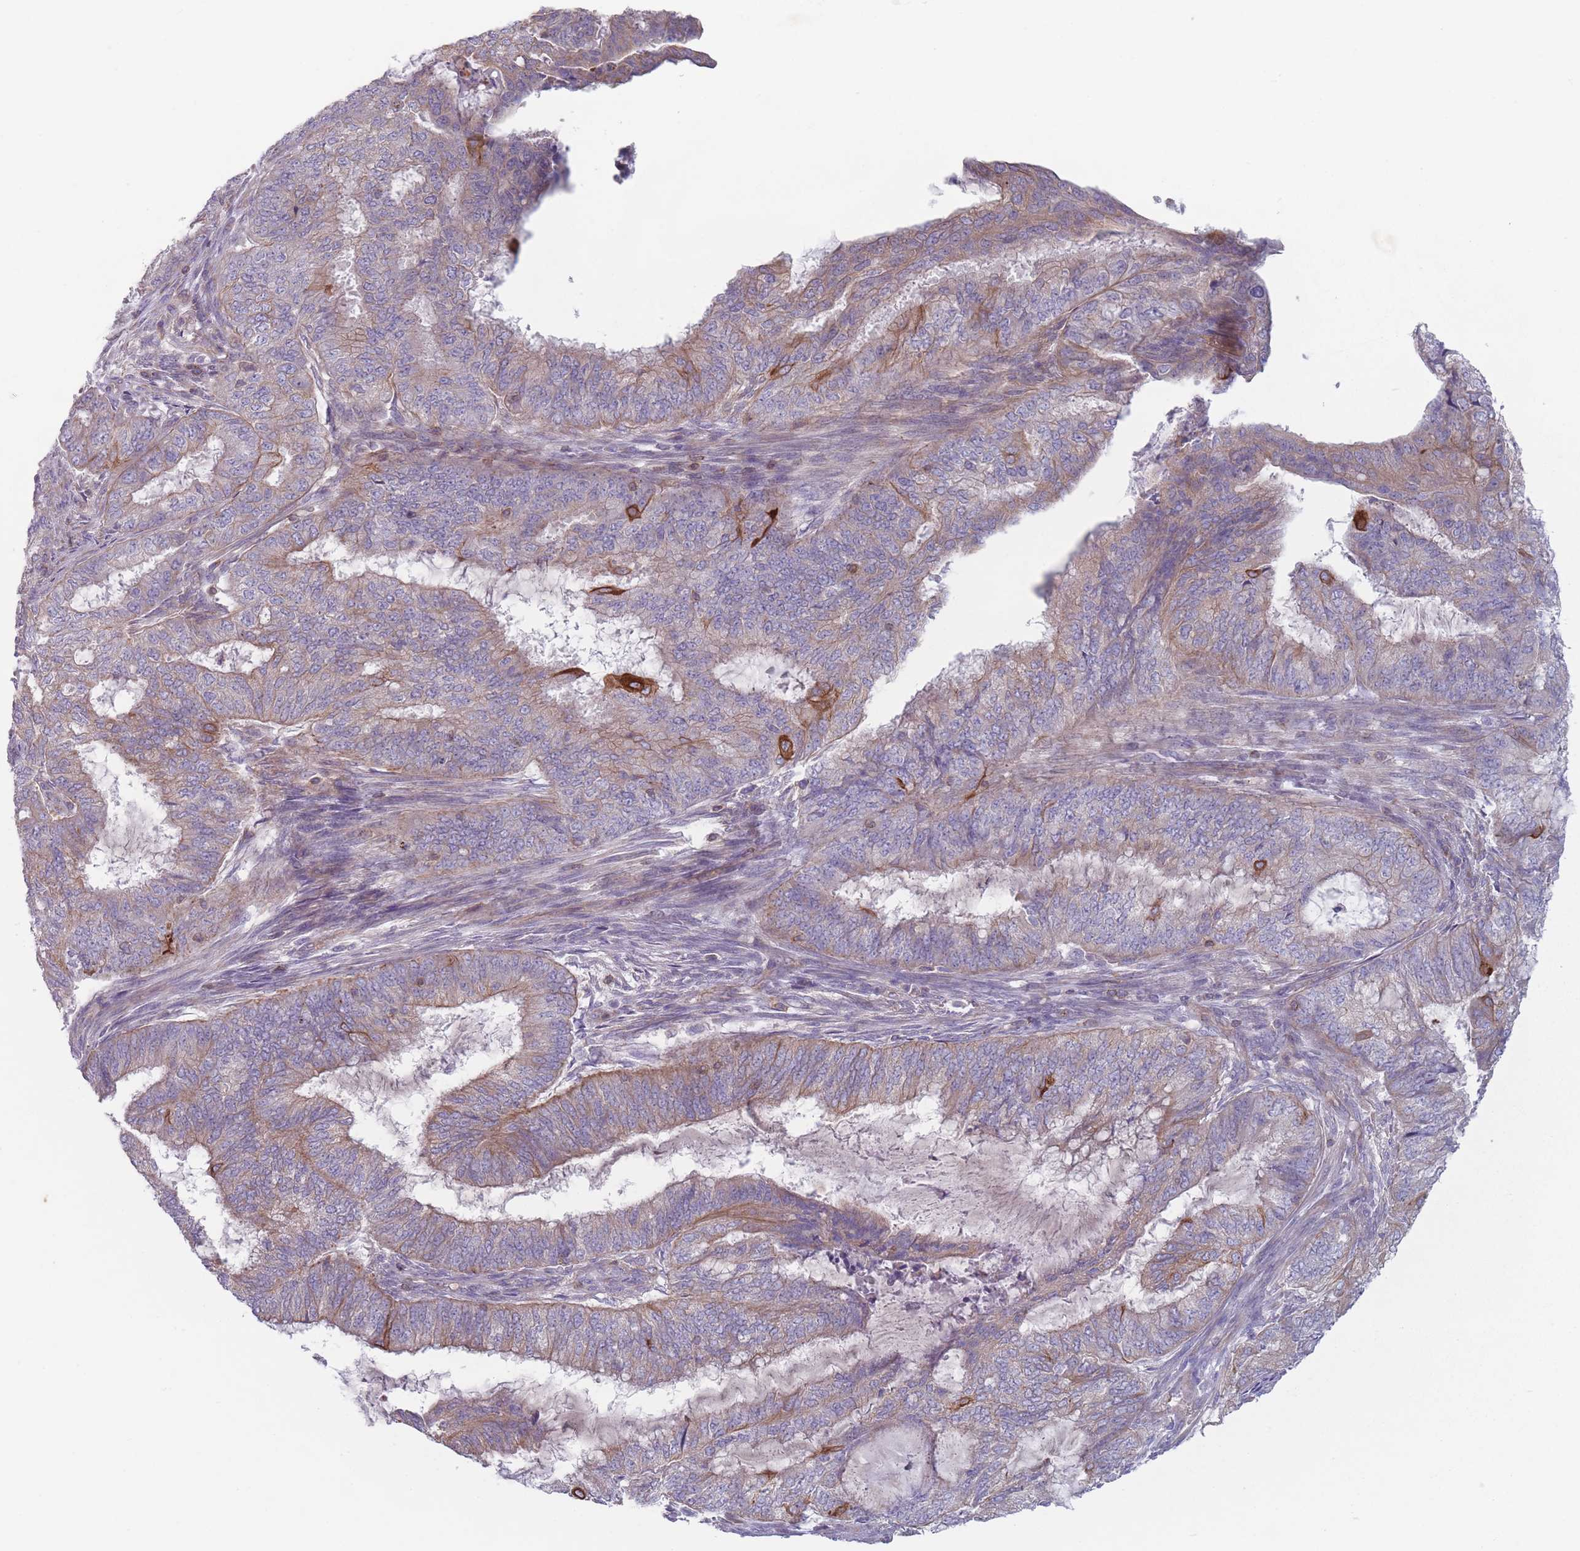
{"staining": {"intensity": "moderate", "quantity": "25%-75%", "location": "cytoplasmic/membranous"}, "tissue": "endometrial cancer", "cell_type": "Tumor cells", "image_type": "cancer", "snomed": [{"axis": "morphology", "description": "Adenocarcinoma, NOS"}, {"axis": "topography", "description": "Endometrium"}], "caption": "The immunohistochemical stain shows moderate cytoplasmic/membranous expression in tumor cells of endometrial cancer tissue. (Stains: DAB (3,3'-diaminobenzidine) in brown, nuclei in blue, Microscopy: brightfield microscopy at high magnification).", "gene": "HSBP1L1", "patient": {"sex": "female", "age": 51}}